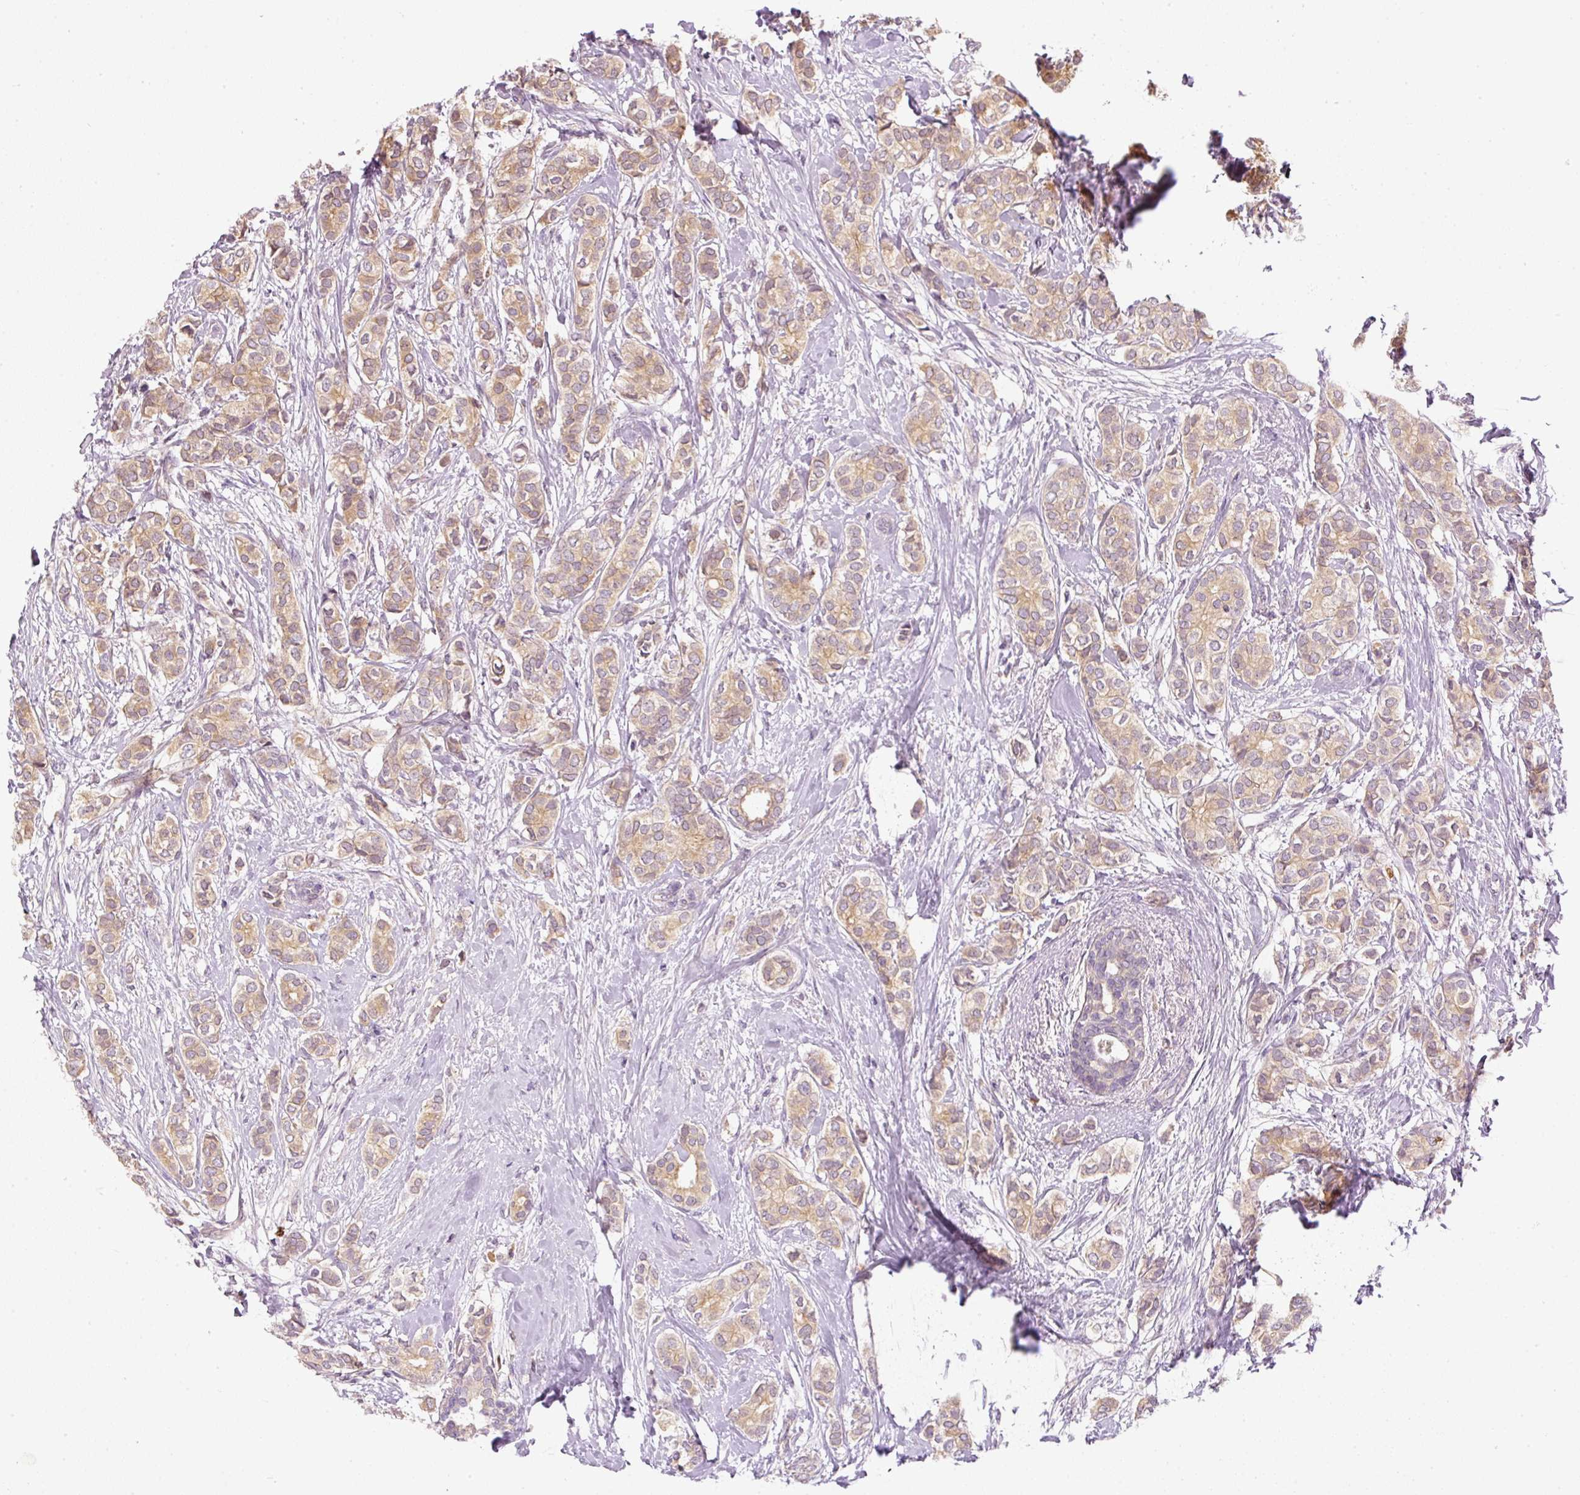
{"staining": {"intensity": "moderate", "quantity": ">75%", "location": "cytoplasmic/membranous"}, "tissue": "breast cancer", "cell_type": "Tumor cells", "image_type": "cancer", "snomed": [{"axis": "morphology", "description": "Duct carcinoma"}, {"axis": "topography", "description": "Breast"}], "caption": "Infiltrating ductal carcinoma (breast) stained for a protein reveals moderate cytoplasmic/membranous positivity in tumor cells.", "gene": "CTTNBP2", "patient": {"sex": "female", "age": 73}}